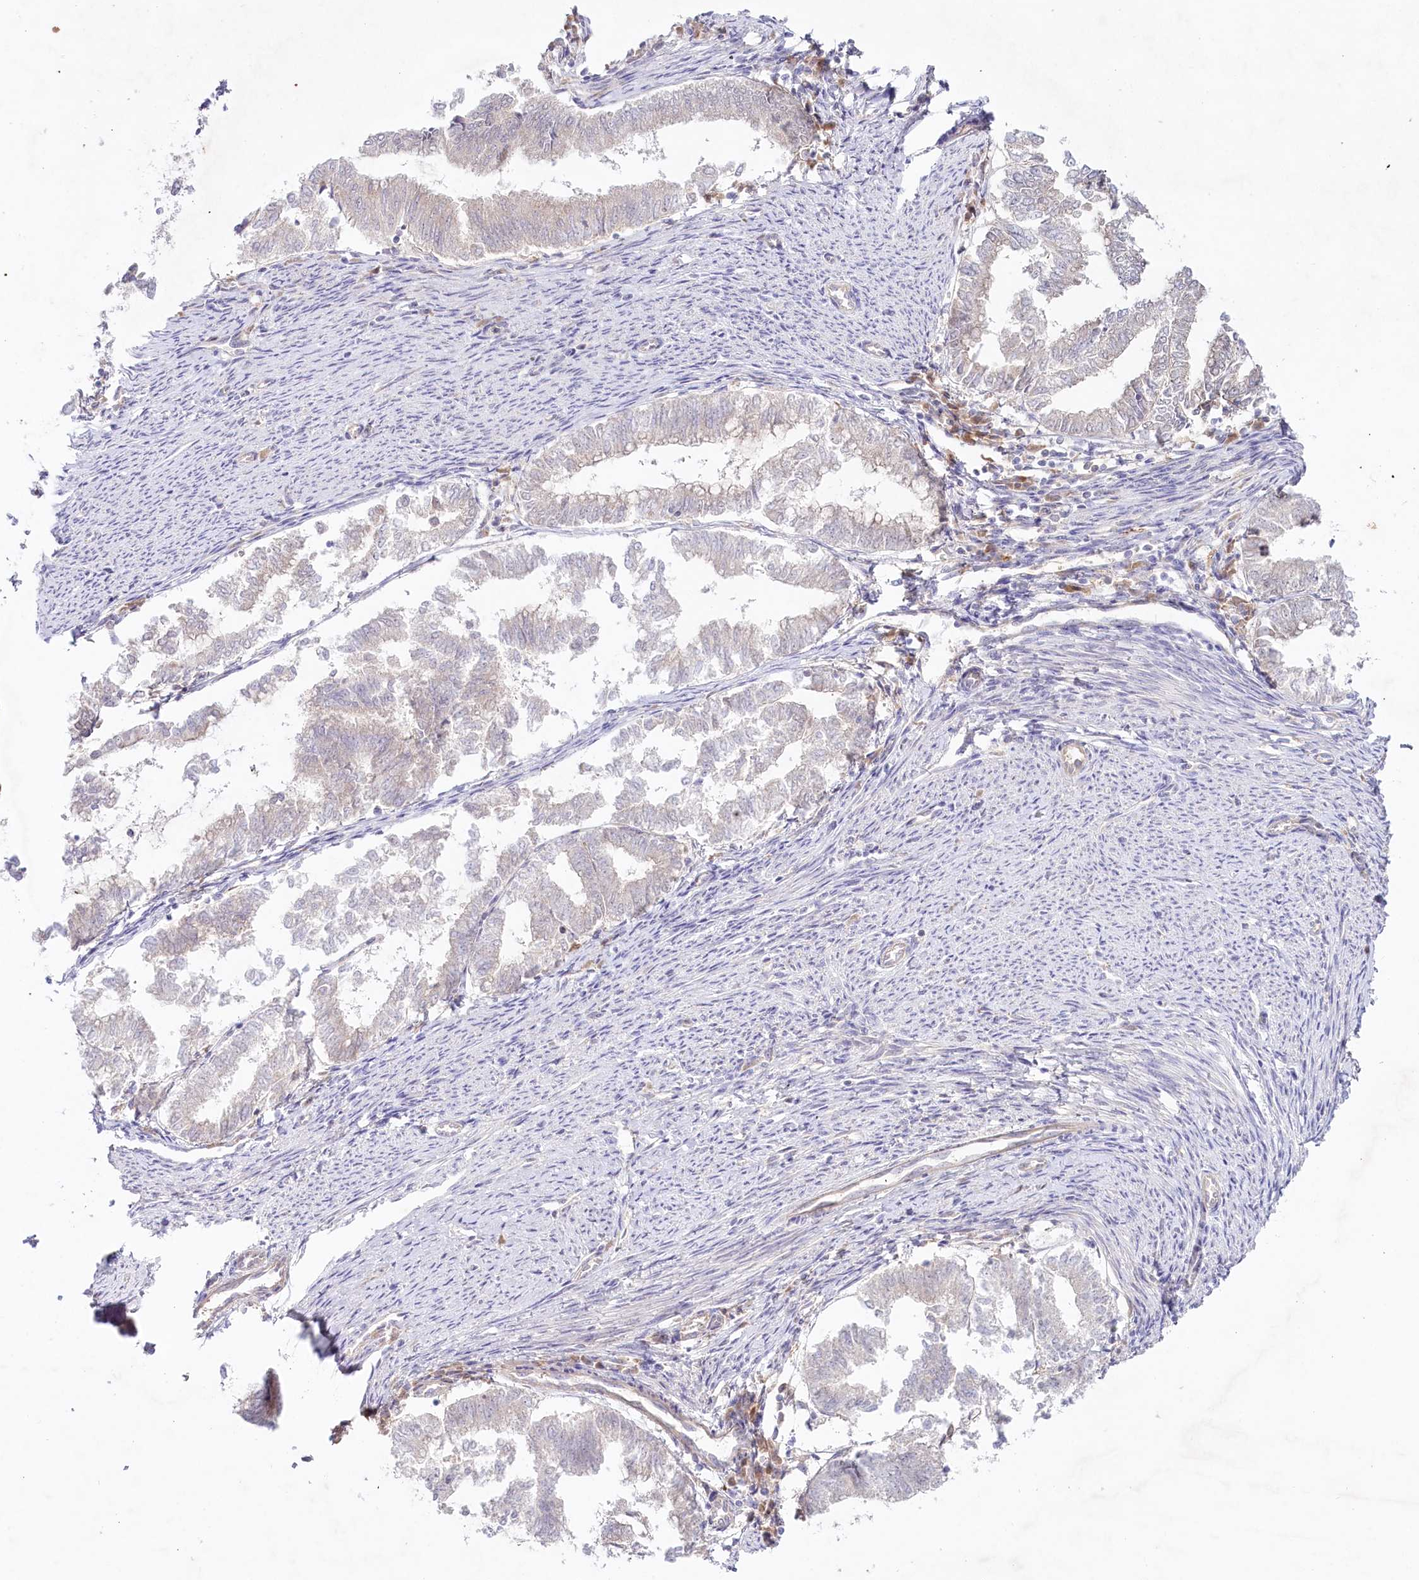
{"staining": {"intensity": "negative", "quantity": "none", "location": "none"}, "tissue": "endometrial cancer", "cell_type": "Tumor cells", "image_type": "cancer", "snomed": [{"axis": "morphology", "description": "Adenocarcinoma, NOS"}, {"axis": "topography", "description": "Endometrium"}], "caption": "Endometrial cancer (adenocarcinoma) stained for a protein using IHC displays no staining tumor cells.", "gene": "TNIP1", "patient": {"sex": "female", "age": 79}}